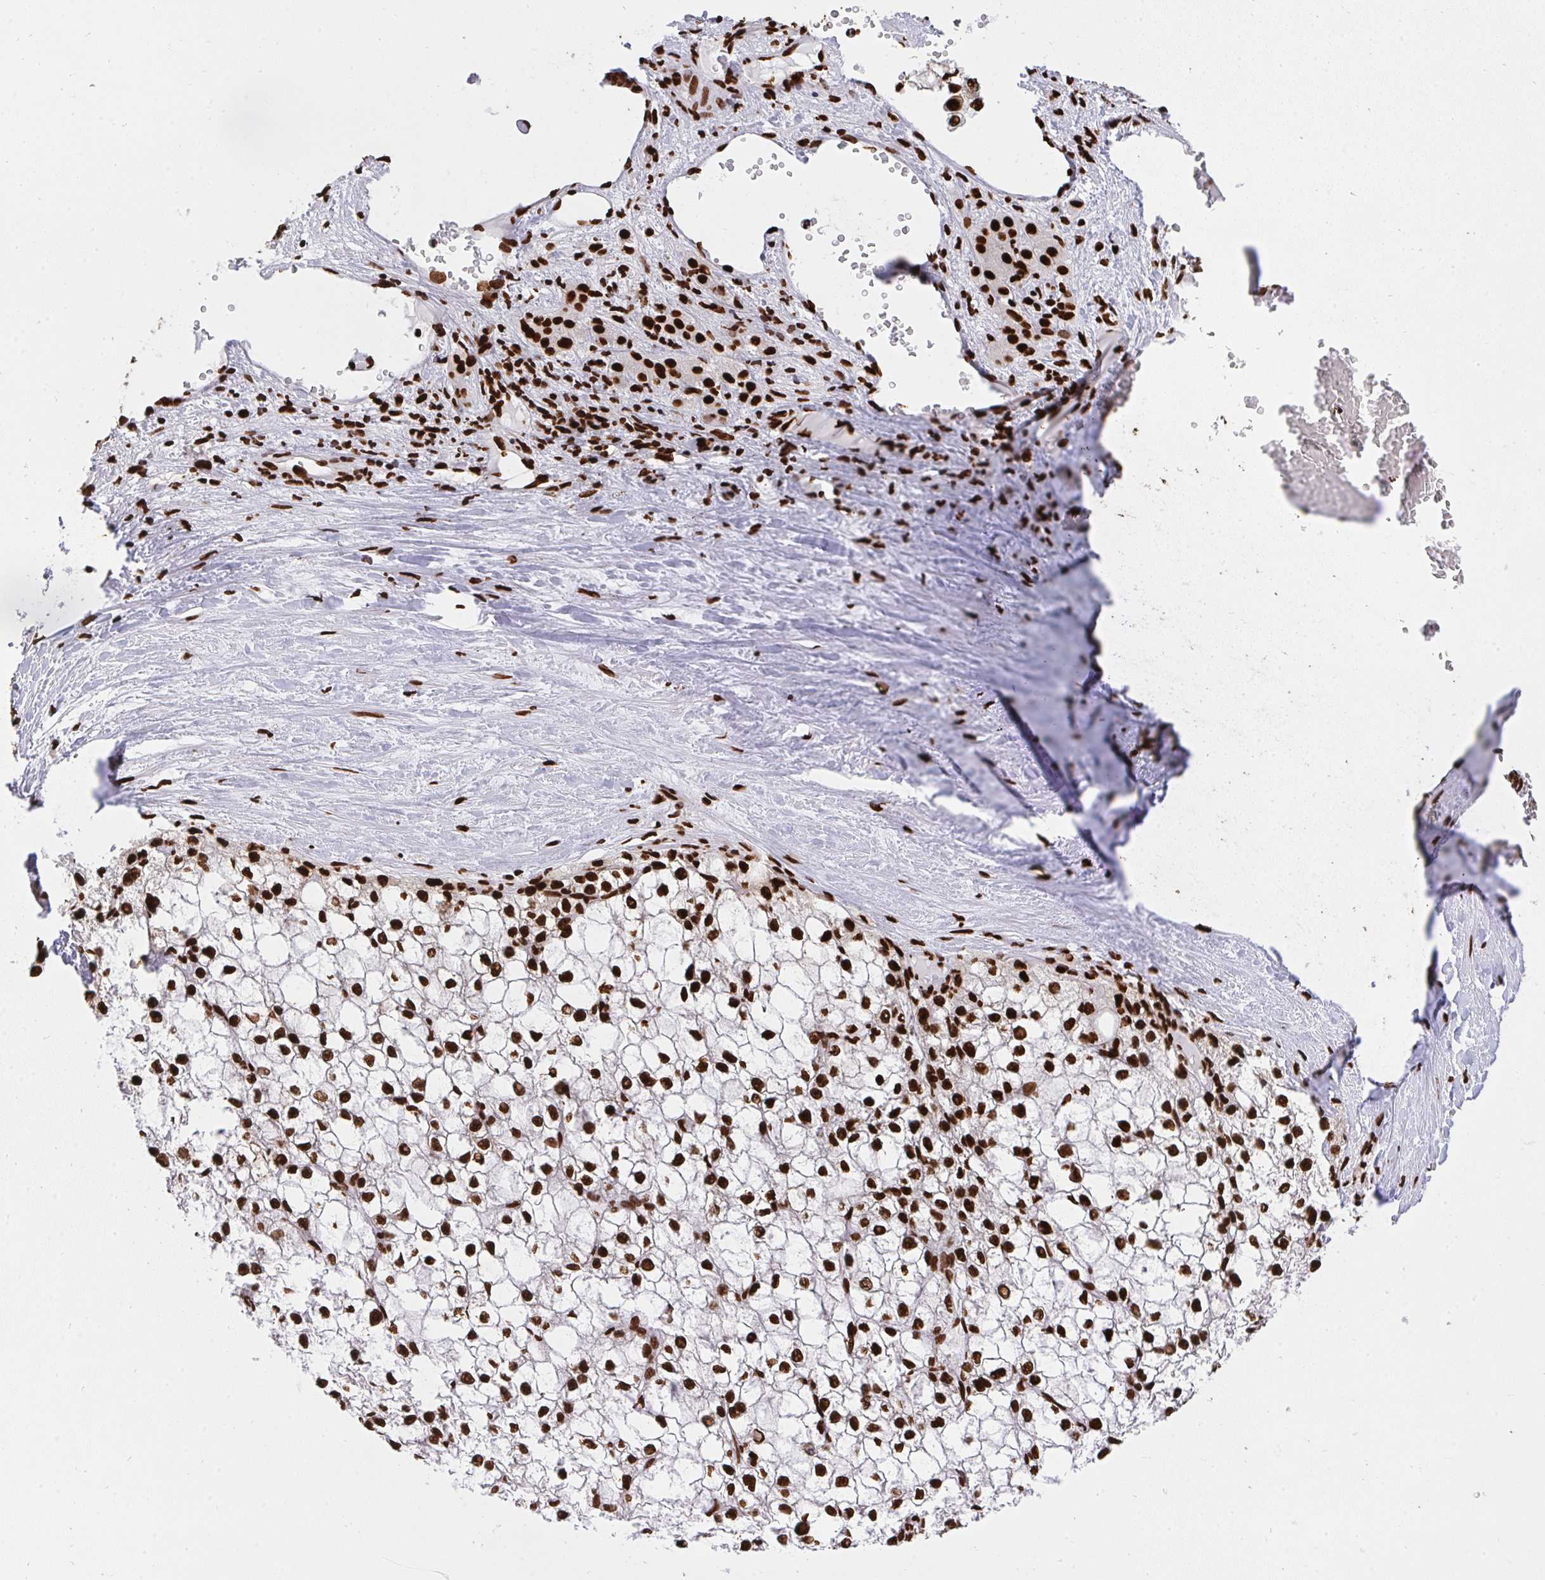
{"staining": {"intensity": "strong", "quantity": ">75%", "location": "nuclear"}, "tissue": "liver cancer", "cell_type": "Tumor cells", "image_type": "cancer", "snomed": [{"axis": "morphology", "description": "Carcinoma, Hepatocellular, NOS"}, {"axis": "topography", "description": "Liver"}], "caption": "Immunohistochemistry (IHC) of human liver cancer (hepatocellular carcinoma) reveals high levels of strong nuclear expression in approximately >75% of tumor cells. The protein is shown in brown color, while the nuclei are stained blue.", "gene": "HNRNPL", "patient": {"sex": "female", "age": 43}}